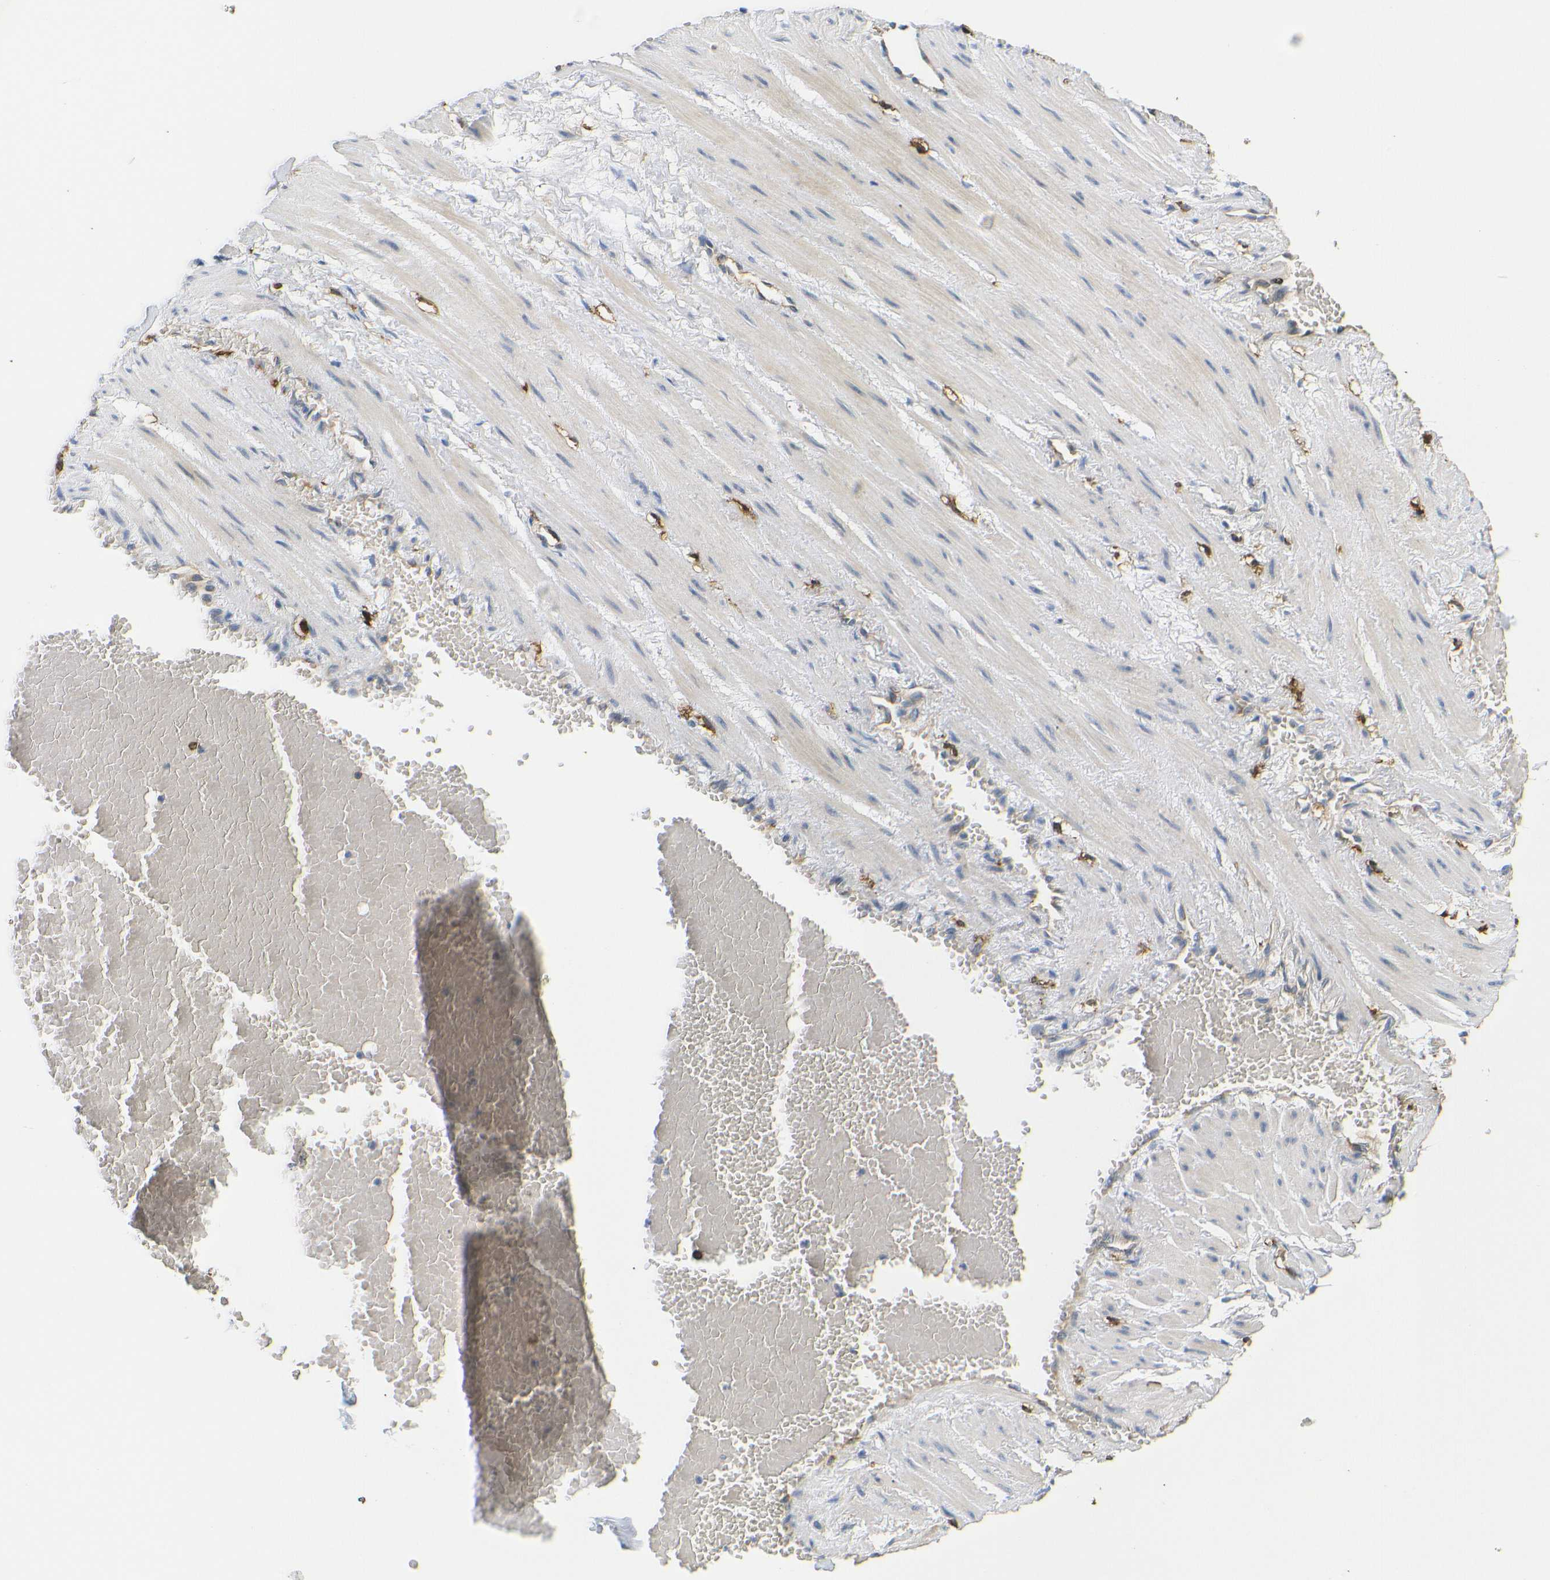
{"staining": {"intensity": "negative", "quantity": "none", "location": "none"}, "tissue": "adipose tissue", "cell_type": "Adipocytes", "image_type": "normal", "snomed": [{"axis": "morphology", "description": "Normal tissue, NOS"}, {"axis": "topography", "description": "Soft tissue"}, {"axis": "topography", "description": "Vascular tissue"}], "caption": "Protein analysis of normal adipose tissue exhibits no significant positivity in adipocytes. Nuclei are stained in blue.", "gene": "HLA", "patient": {"sex": "female", "age": 35}}